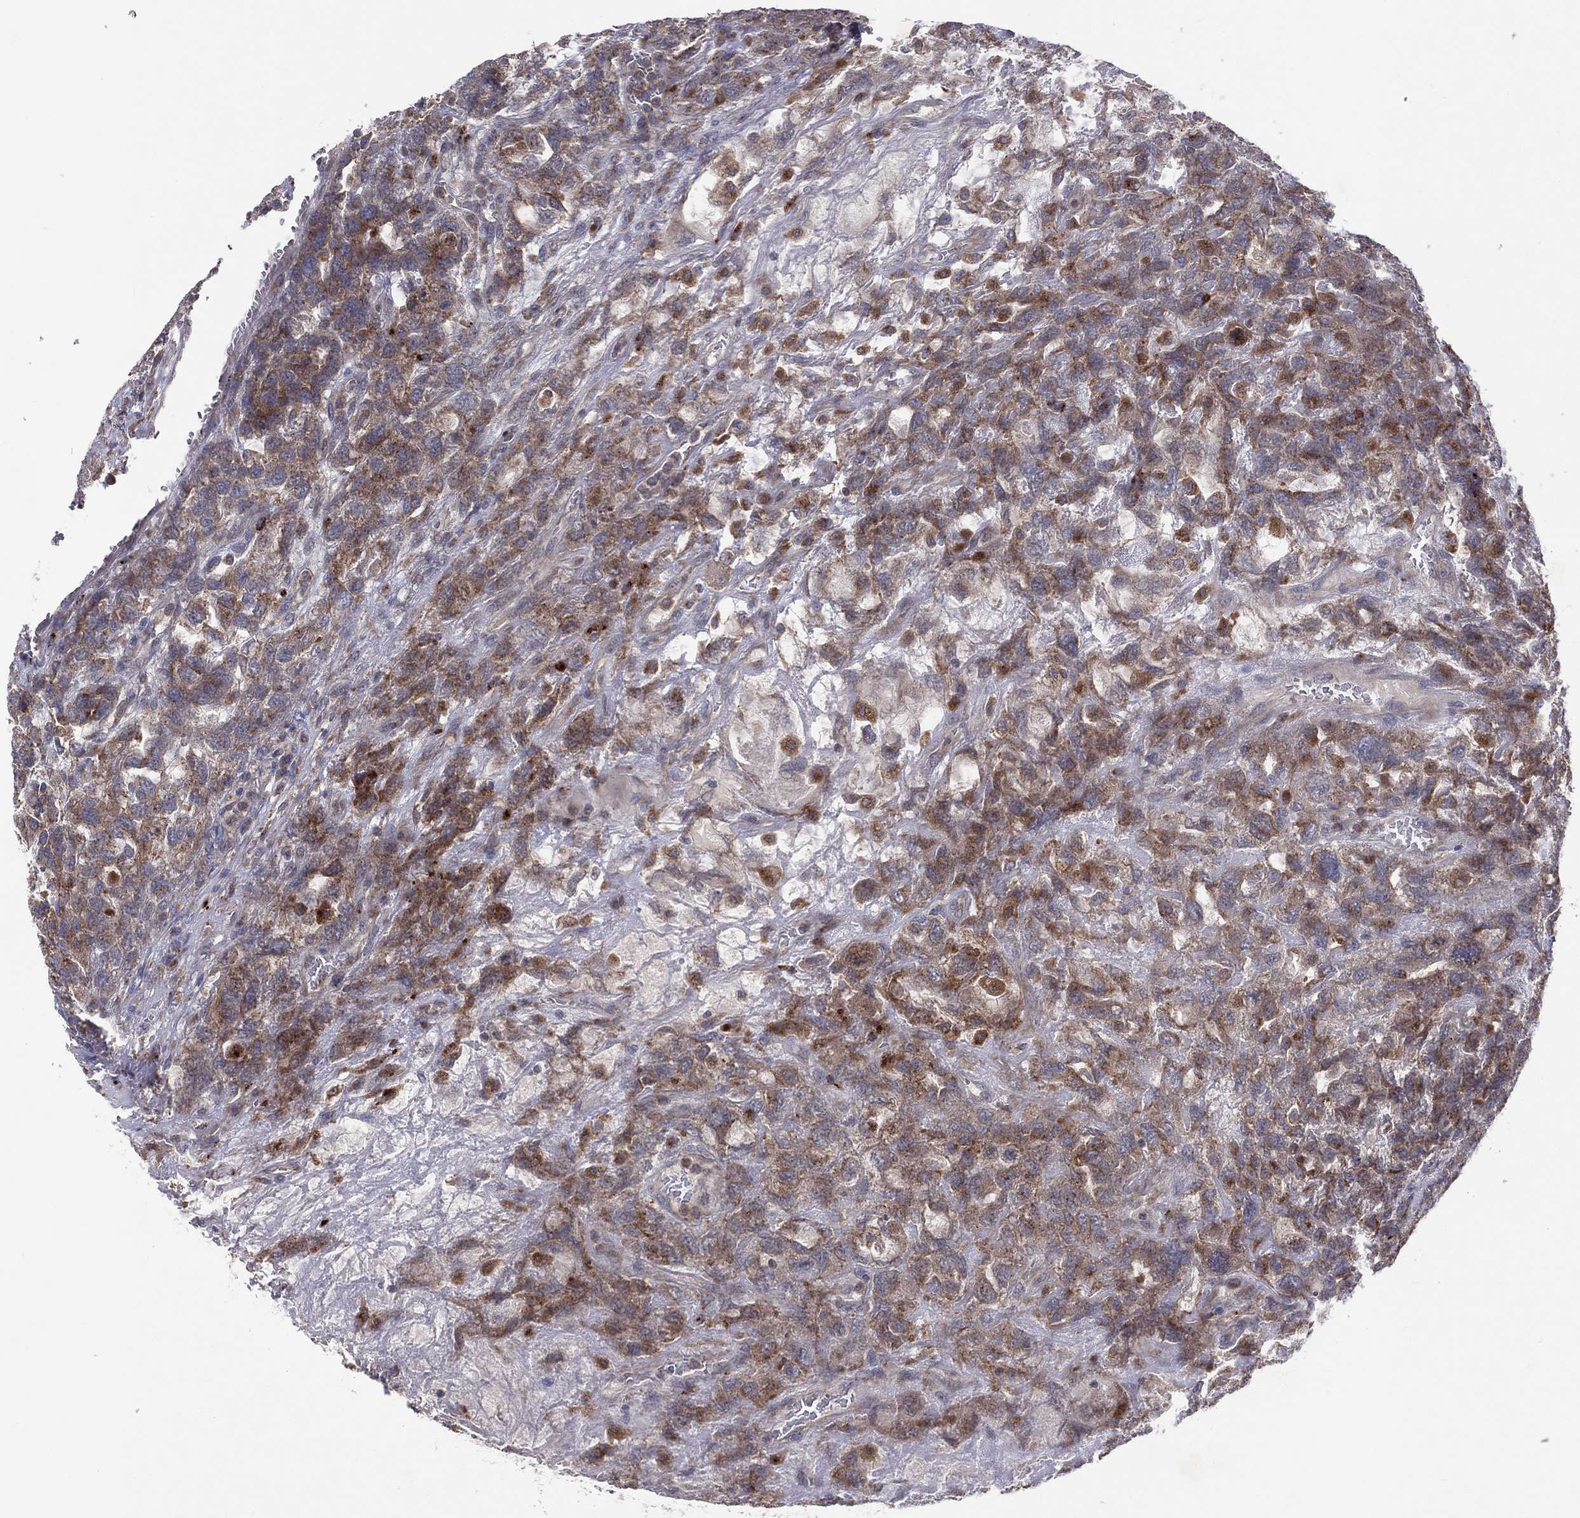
{"staining": {"intensity": "strong", "quantity": "25%-75%", "location": "cytoplasmic/membranous"}, "tissue": "testis cancer", "cell_type": "Tumor cells", "image_type": "cancer", "snomed": [{"axis": "morphology", "description": "Seminoma, NOS"}, {"axis": "topography", "description": "Testis"}], "caption": "The image exhibits a brown stain indicating the presence of a protein in the cytoplasmic/membranous of tumor cells in testis cancer (seminoma).", "gene": "STARD3", "patient": {"sex": "male", "age": 52}}